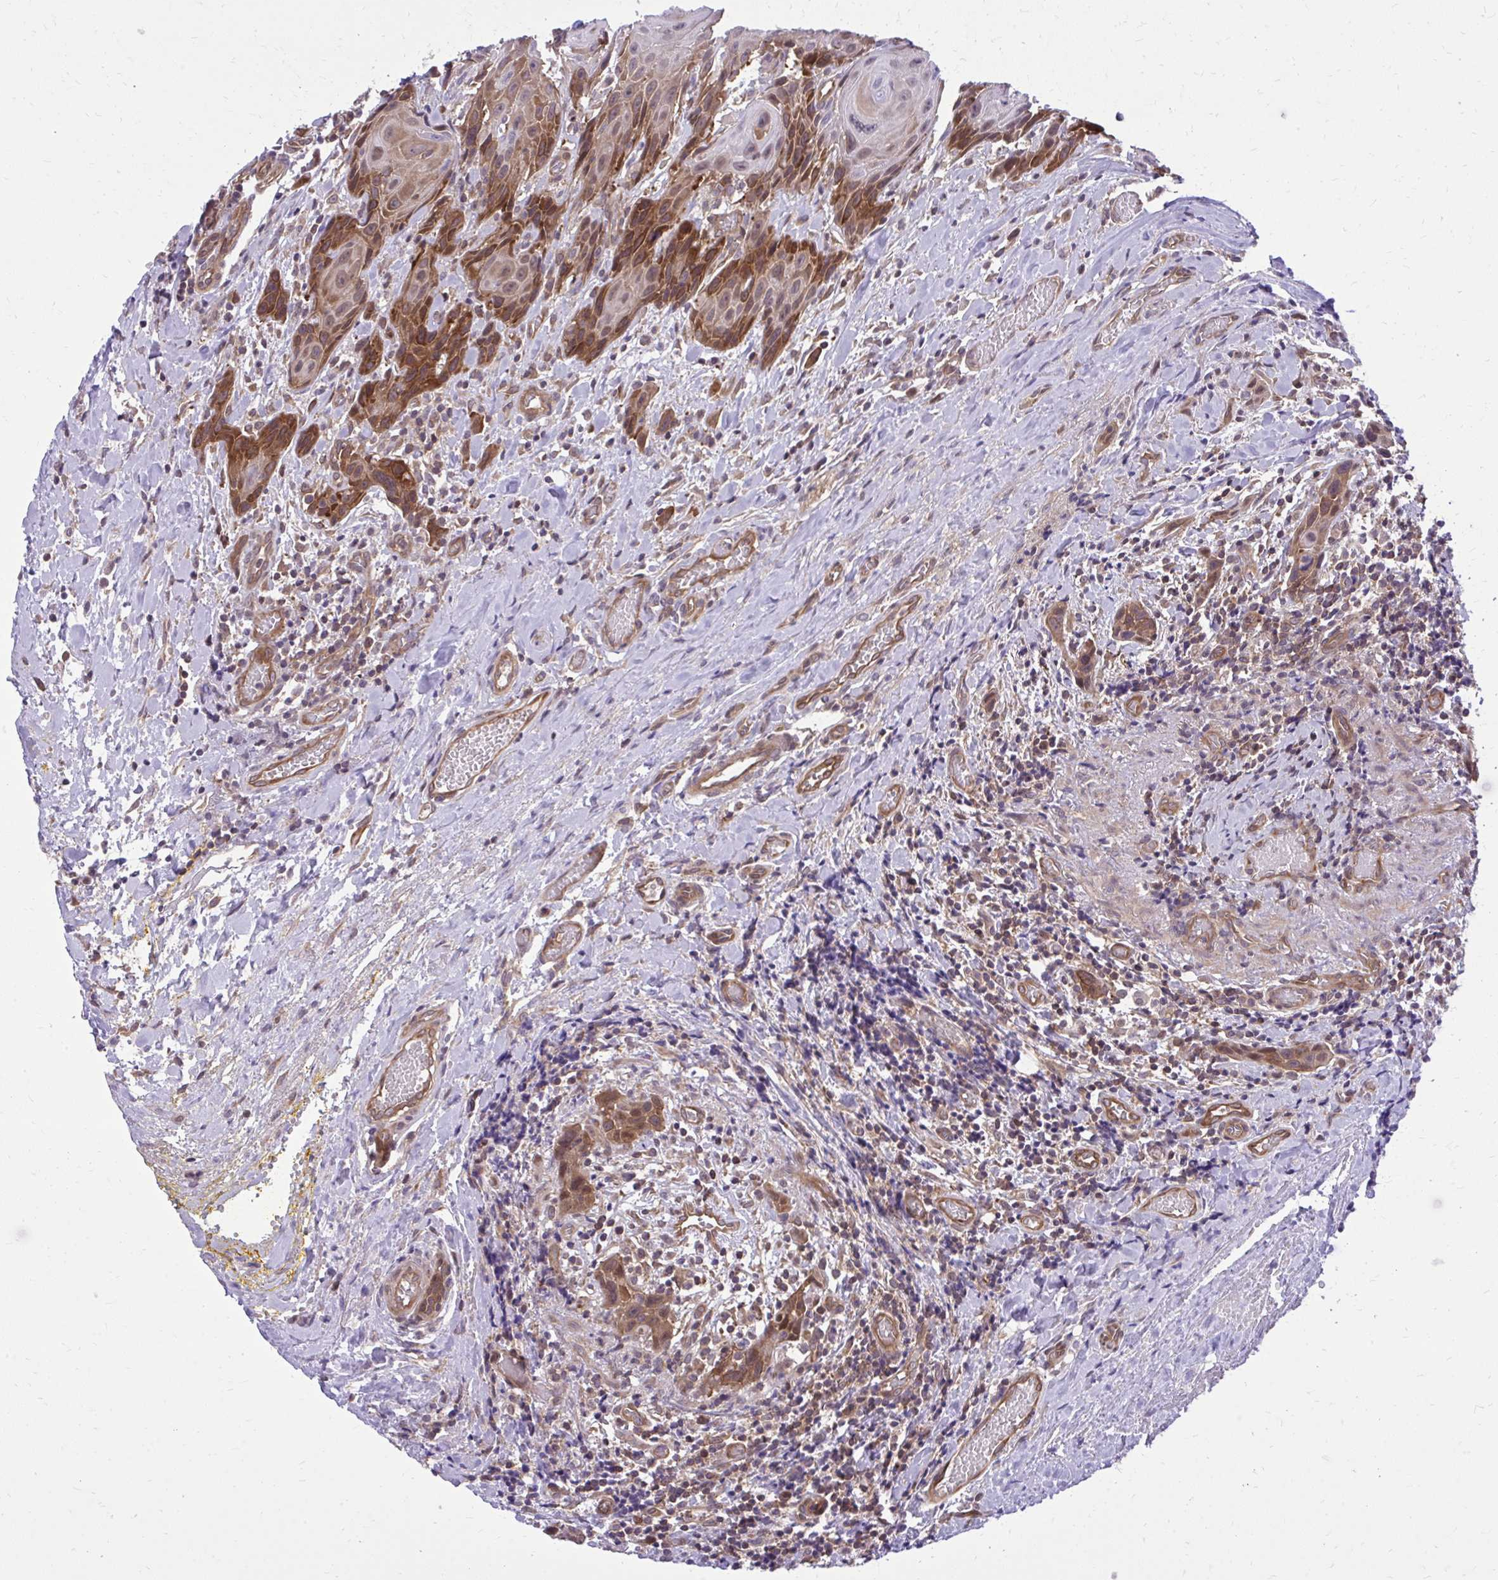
{"staining": {"intensity": "strong", "quantity": "<25%", "location": "cytoplasmic/membranous"}, "tissue": "head and neck cancer", "cell_type": "Tumor cells", "image_type": "cancer", "snomed": [{"axis": "morphology", "description": "Squamous cell carcinoma, NOS"}, {"axis": "topography", "description": "Oral tissue"}, {"axis": "topography", "description": "Head-Neck"}], "caption": "Head and neck cancer (squamous cell carcinoma) tissue shows strong cytoplasmic/membranous expression in approximately <25% of tumor cells", "gene": "PPP5C", "patient": {"sex": "male", "age": 49}}